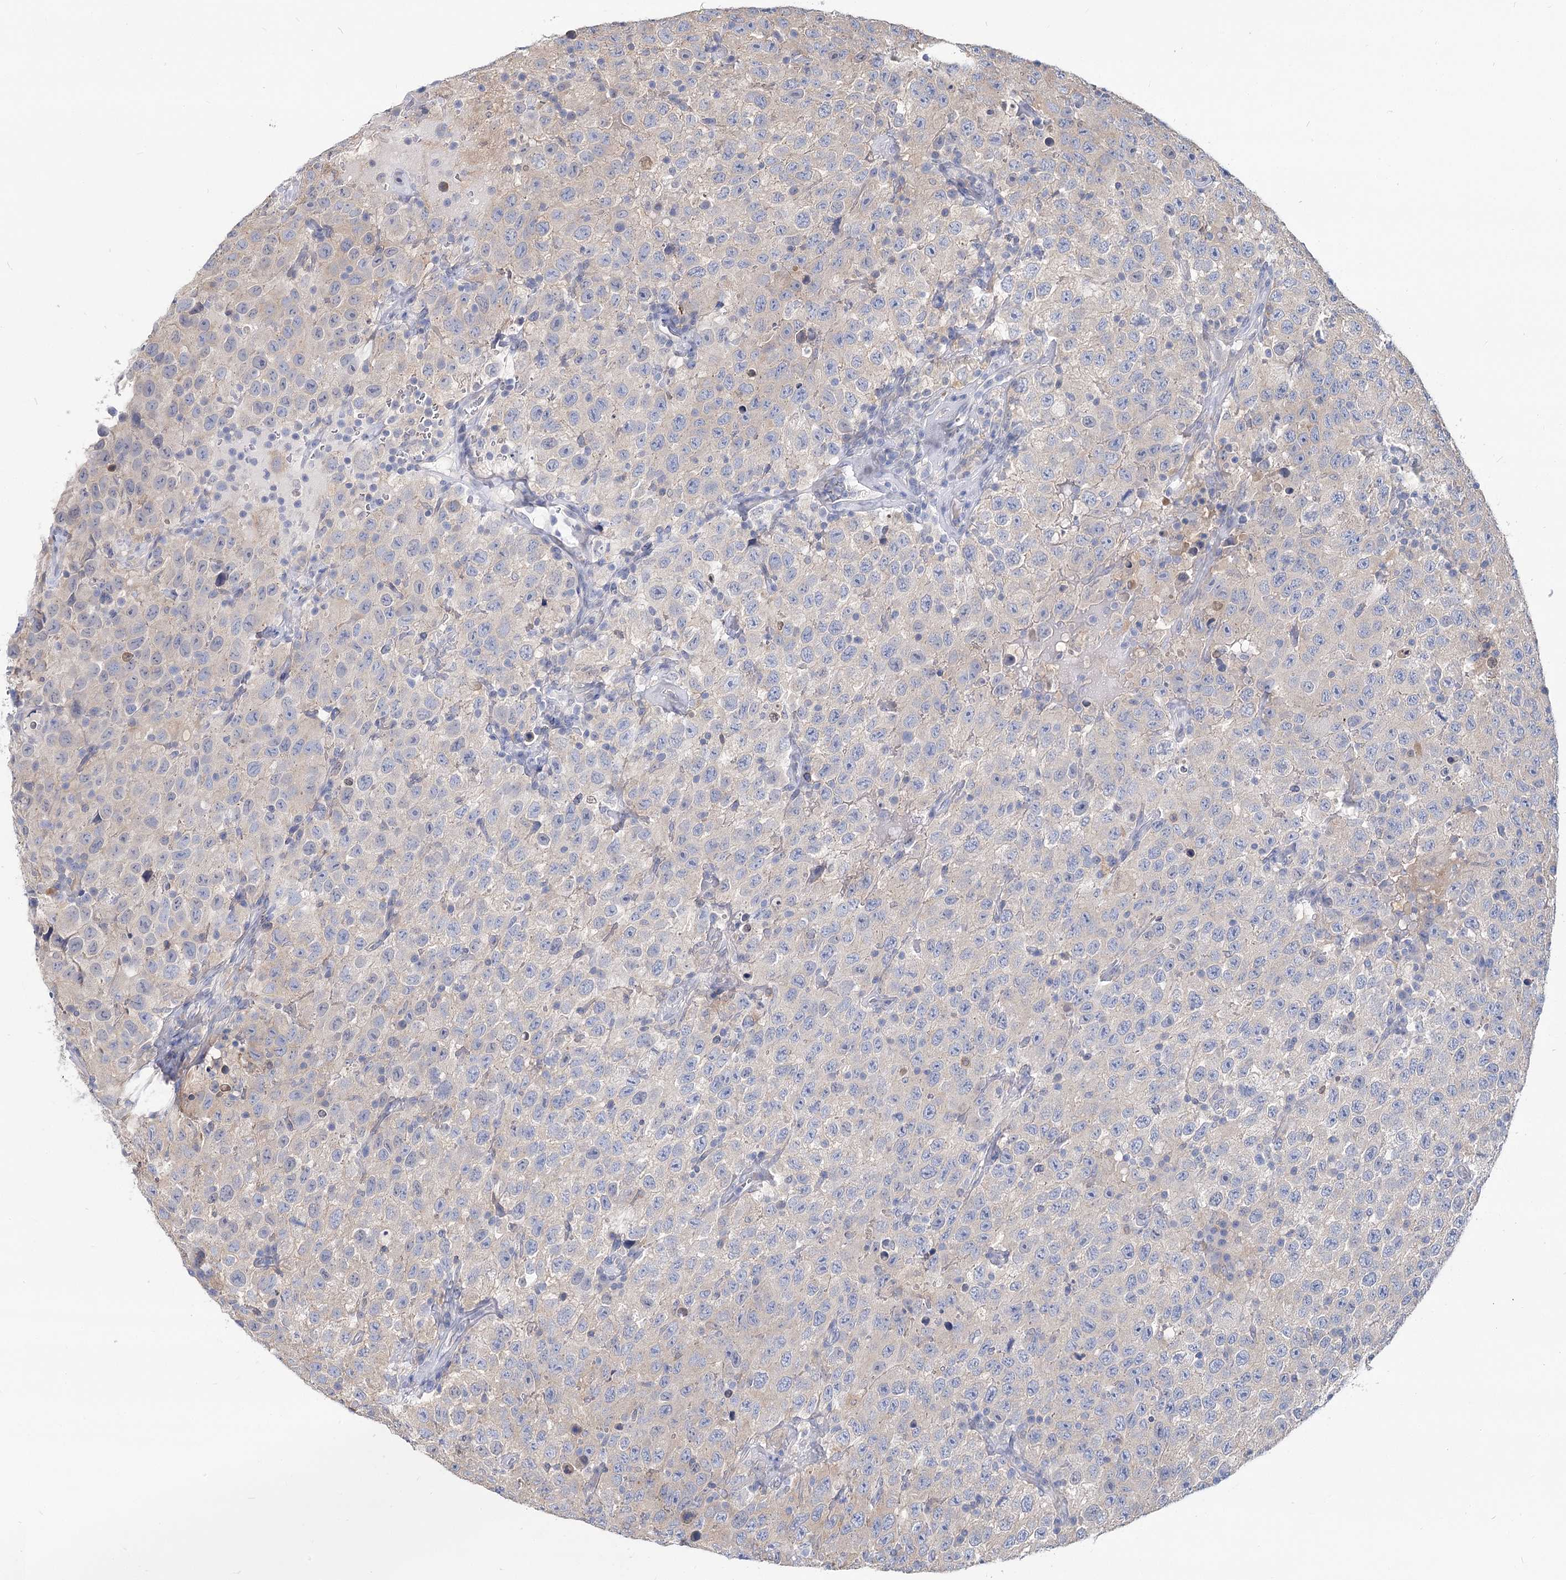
{"staining": {"intensity": "negative", "quantity": "none", "location": "none"}, "tissue": "testis cancer", "cell_type": "Tumor cells", "image_type": "cancer", "snomed": [{"axis": "morphology", "description": "Seminoma, NOS"}, {"axis": "topography", "description": "Testis"}], "caption": "The image shows no staining of tumor cells in testis cancer (seminoma).", "gene": "UGP2", "patient": {"sex": "male", "age": 41}}